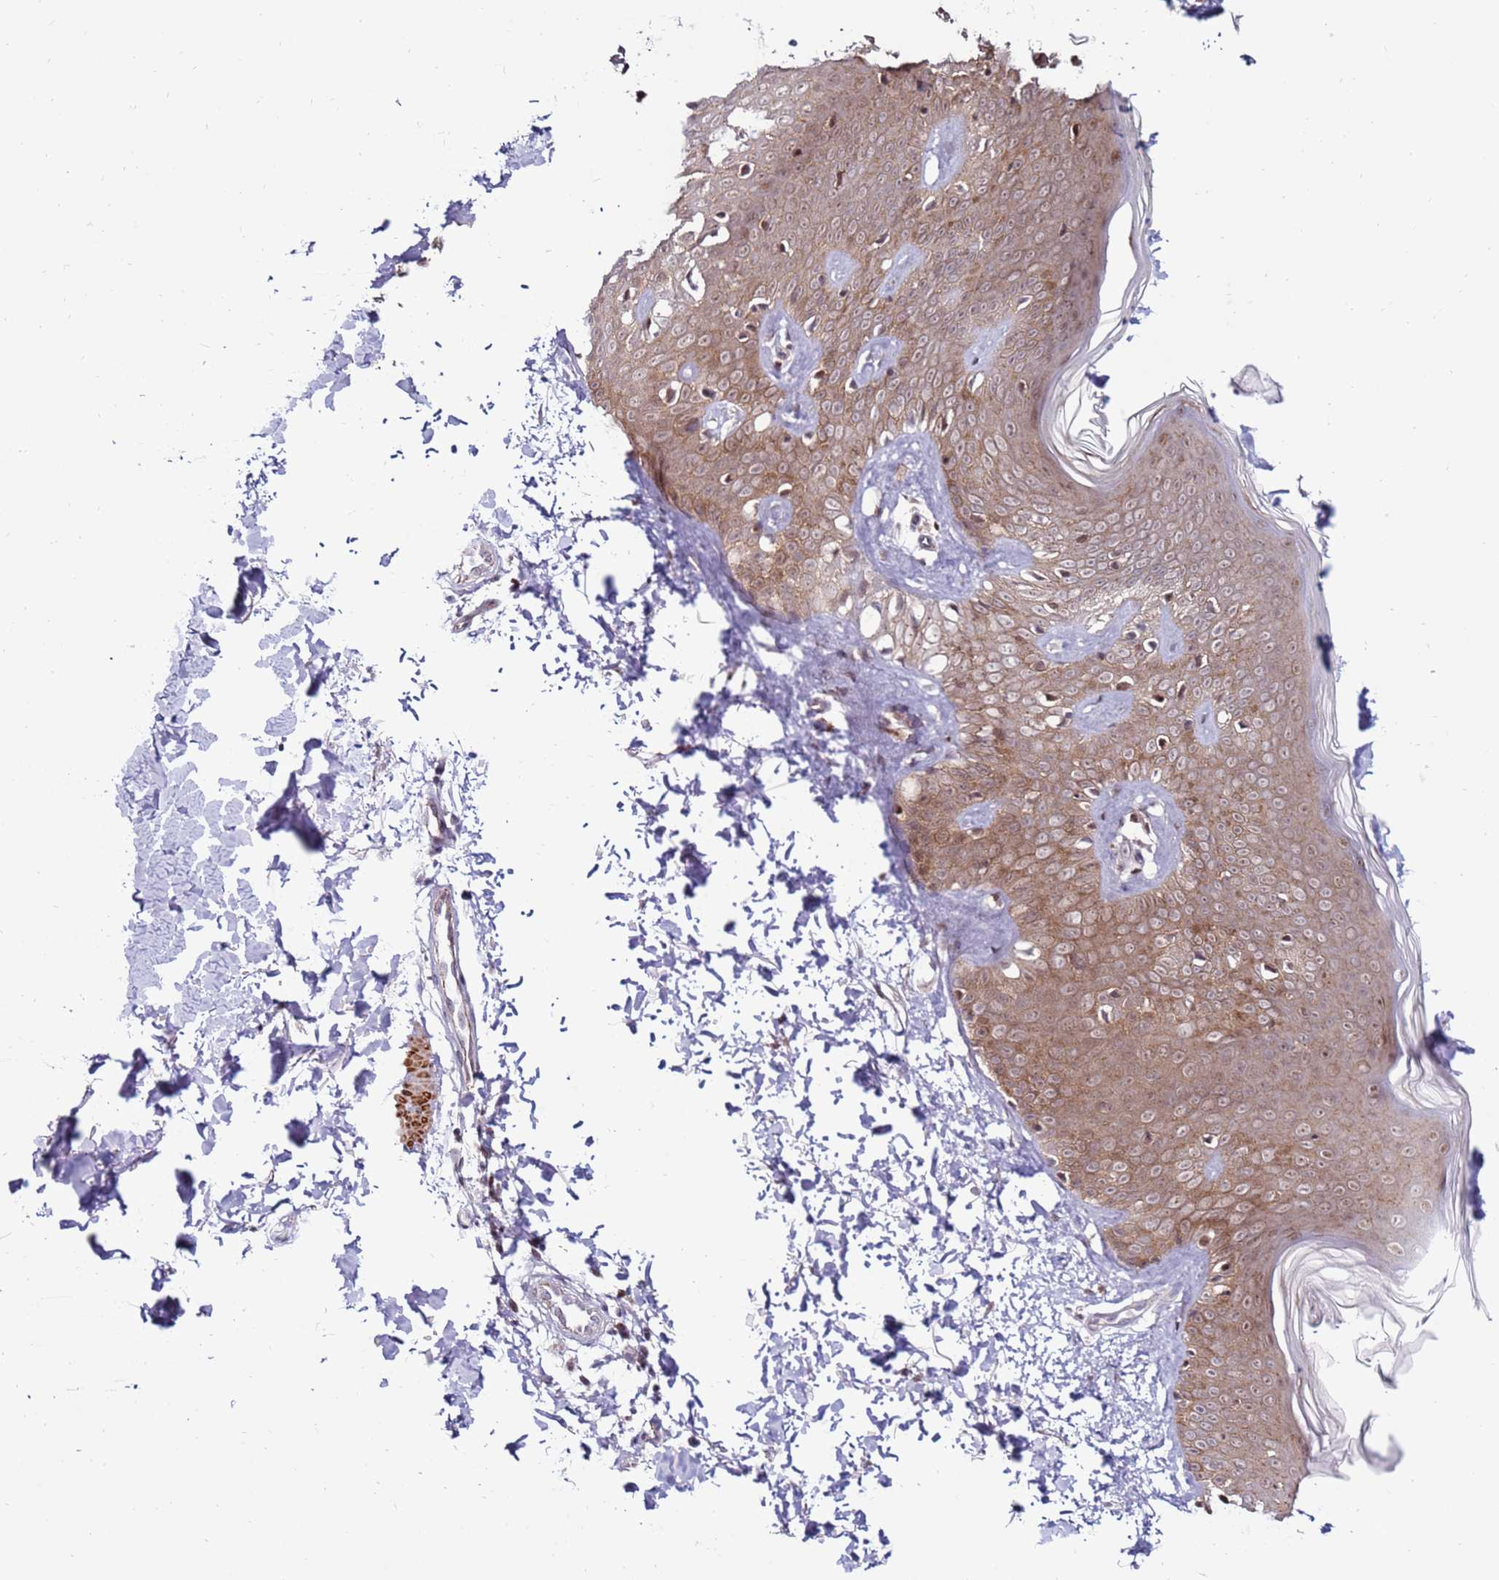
{"staining": {"intensity": "weak", "quantity": ">75%", "location": "cytoplasmic/membranous"}, "tissue": "skin", "cell_type": "Fibroblasts", "image_type": "normal", "snomed": [{"axis": "morphology", "description": "Normal tissue, NOS"}, {"axis": "topography", "description": "Skin"}], "caption": "Immunohistochemistry staining of benign skin, which reveals low levels of weak cytoplasmic/membranous expression in about >75% of fibroblasts indicating weak cytoplasmic/membranous protein expression. The staining was performed using DAB (3,3'-diaminobenzidine) (brown) for protein detection and nuclei were counterstained in hematoxylin (blue).", "gene": "KPNA4", "patient": {"sex": "male", "age": 37}}